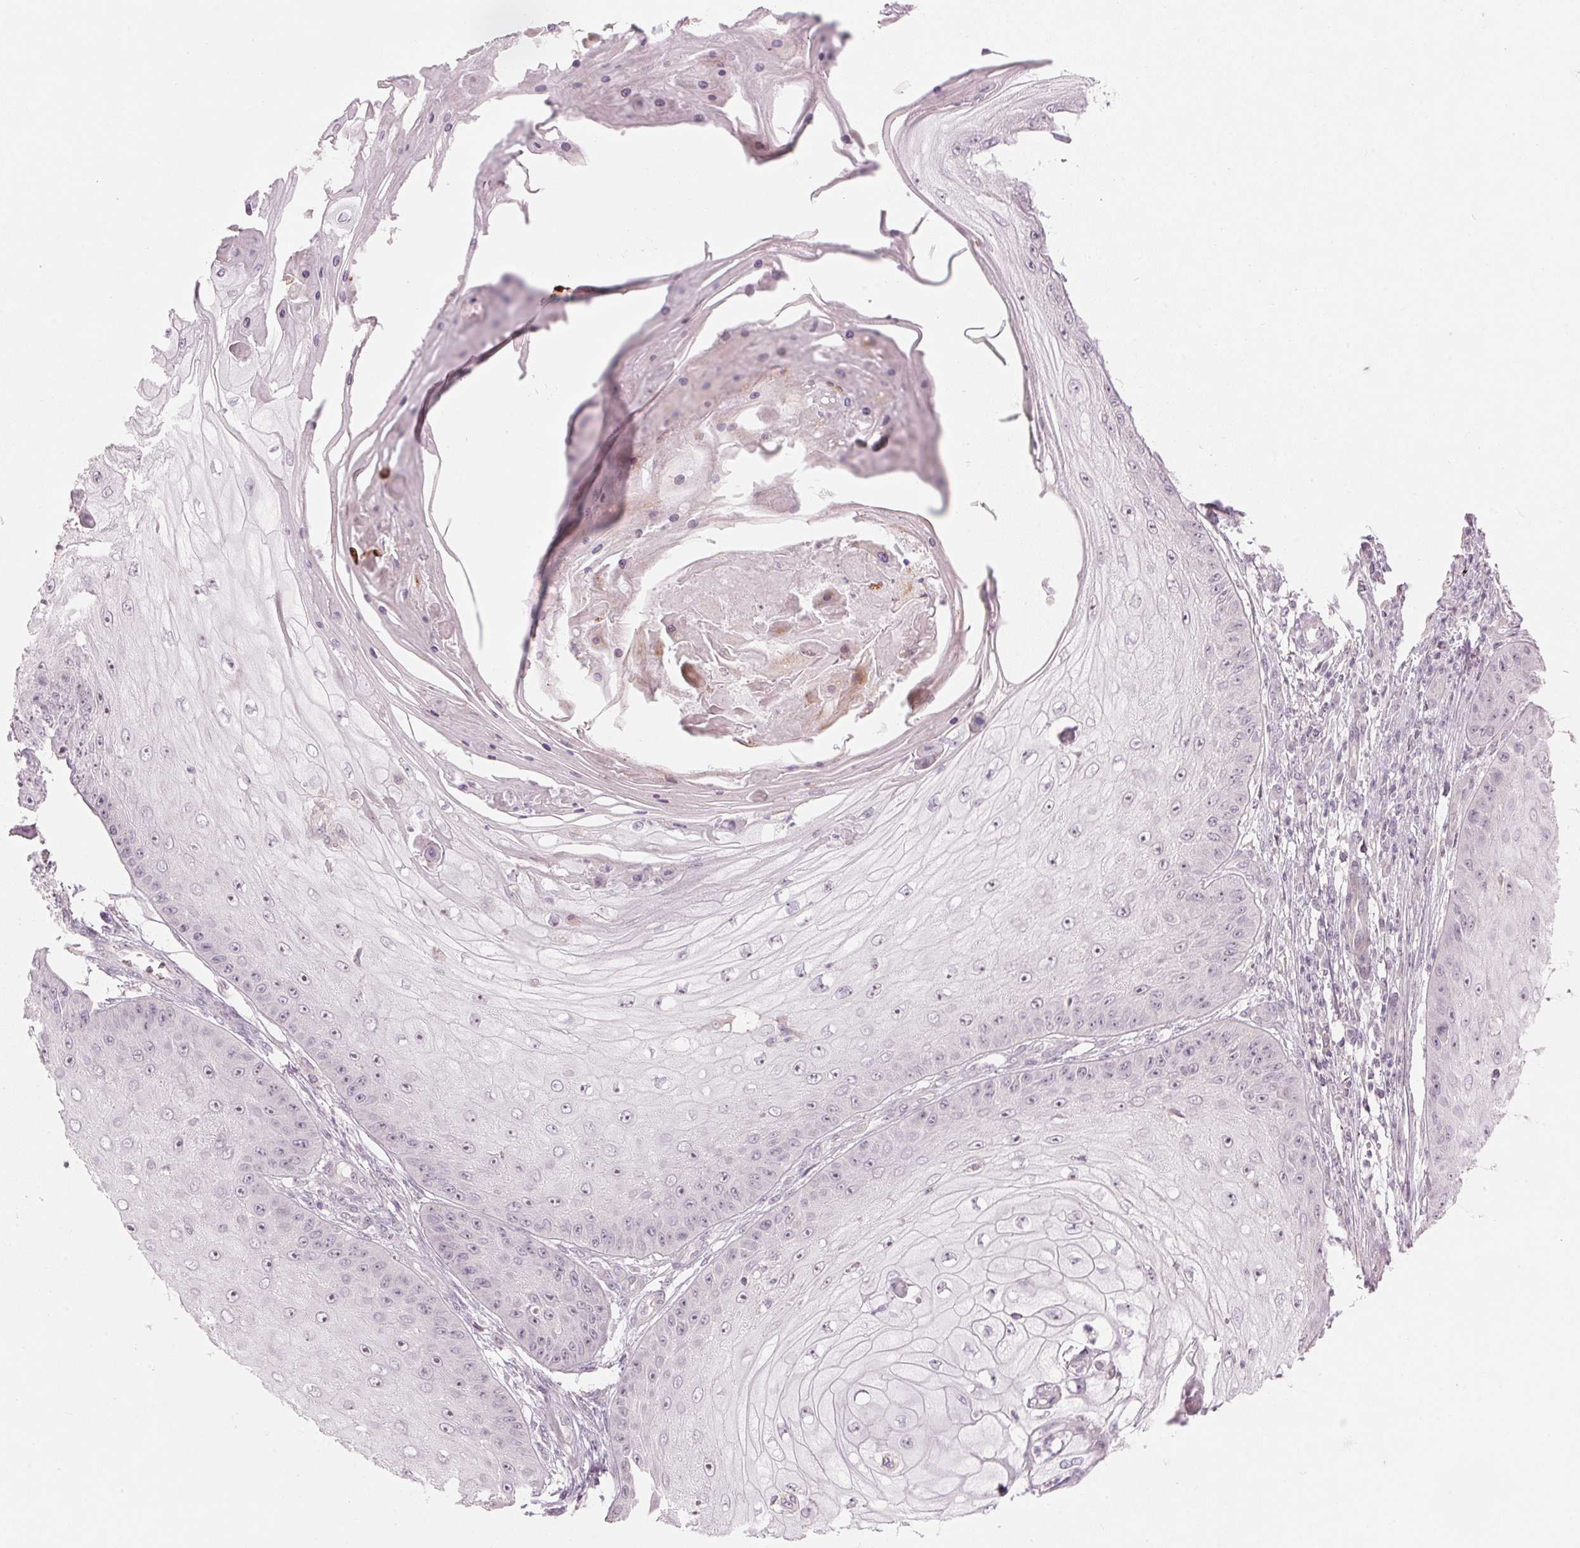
{"staining": {"intensity": "negative", "quantity": "none", "location": "none"}, "tissue": "skin cancer", "cell_type": "Tumor cells", "image_type": "cancer", "snomed": [{"axis": "morphology", "description": "Squamous cell carcinoma, NOS"}, {"axis": "topography", "description": "Skin"}], "caption": "Immunohistochemistry photomicrograph of neoplastic tissue: skin cancer (squamous cell carcinoma) stained with DAB (3,3'-diaminobenzidine) demonstrates no significant protein positivity in tumor cells.", "gene": "TMED6", "patient": {"sex": "male", "age": 70}}